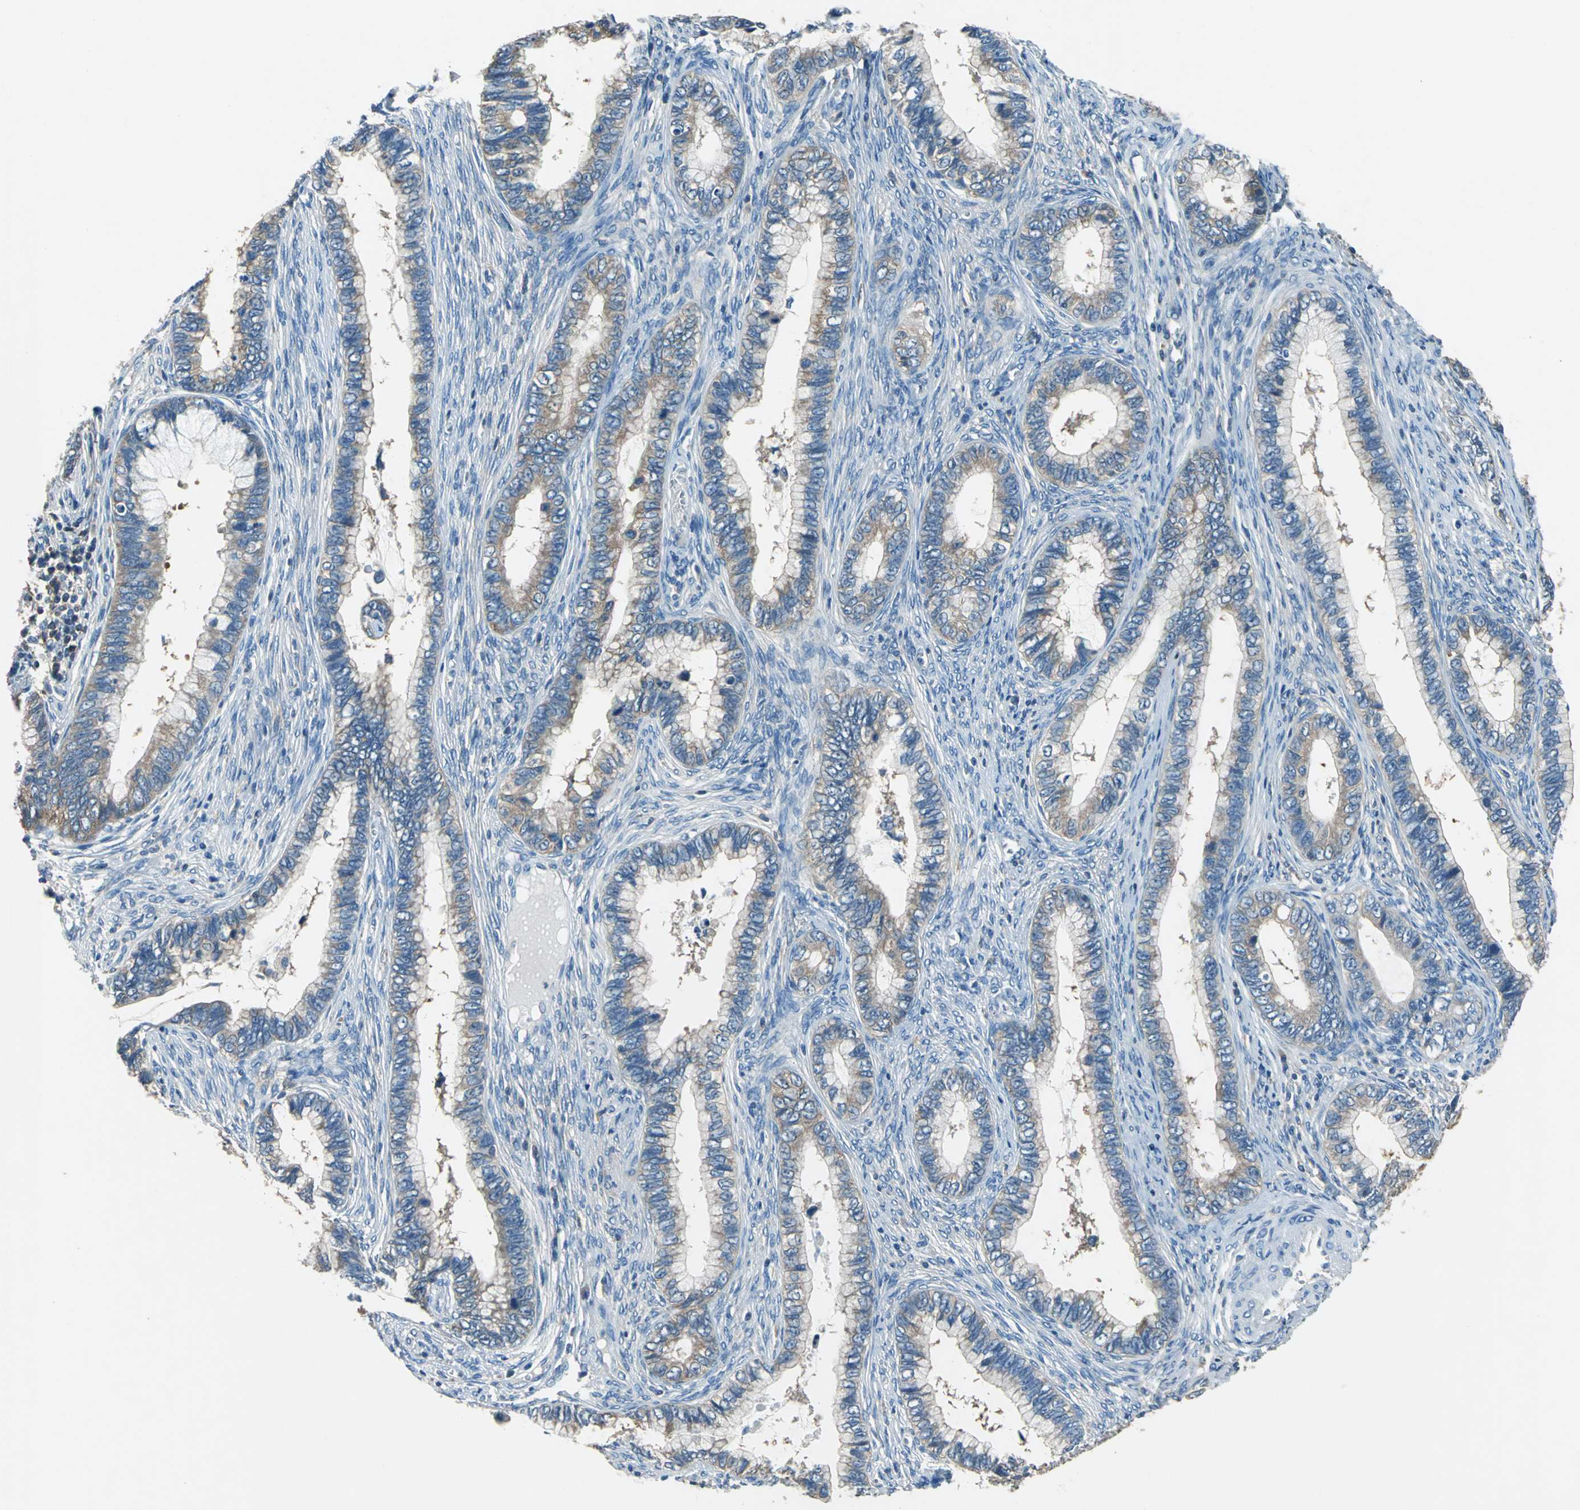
{"staining": {"intensity": "weak", "quantity": "25%-75%", "location": "cytoplasmic/membranous"}, "tissue": "cervical cancer", "cell_type": "Tumor cells", "image_type": "cancer", "snomed": [{"axis": "morphology", "description": "Adenocarcinoma, NOS"}, {"axis": "topography", "description": "Cervix"}], "caption": "There is low levels of weak cytoplasmic/membranous positivity in tumor cells of adenocarcinoma (cervical), as demonstrated by immunohistochemical staining (brown color).", "gene": "PRKCA", "patient": {"sex": "female", "age": 44}}